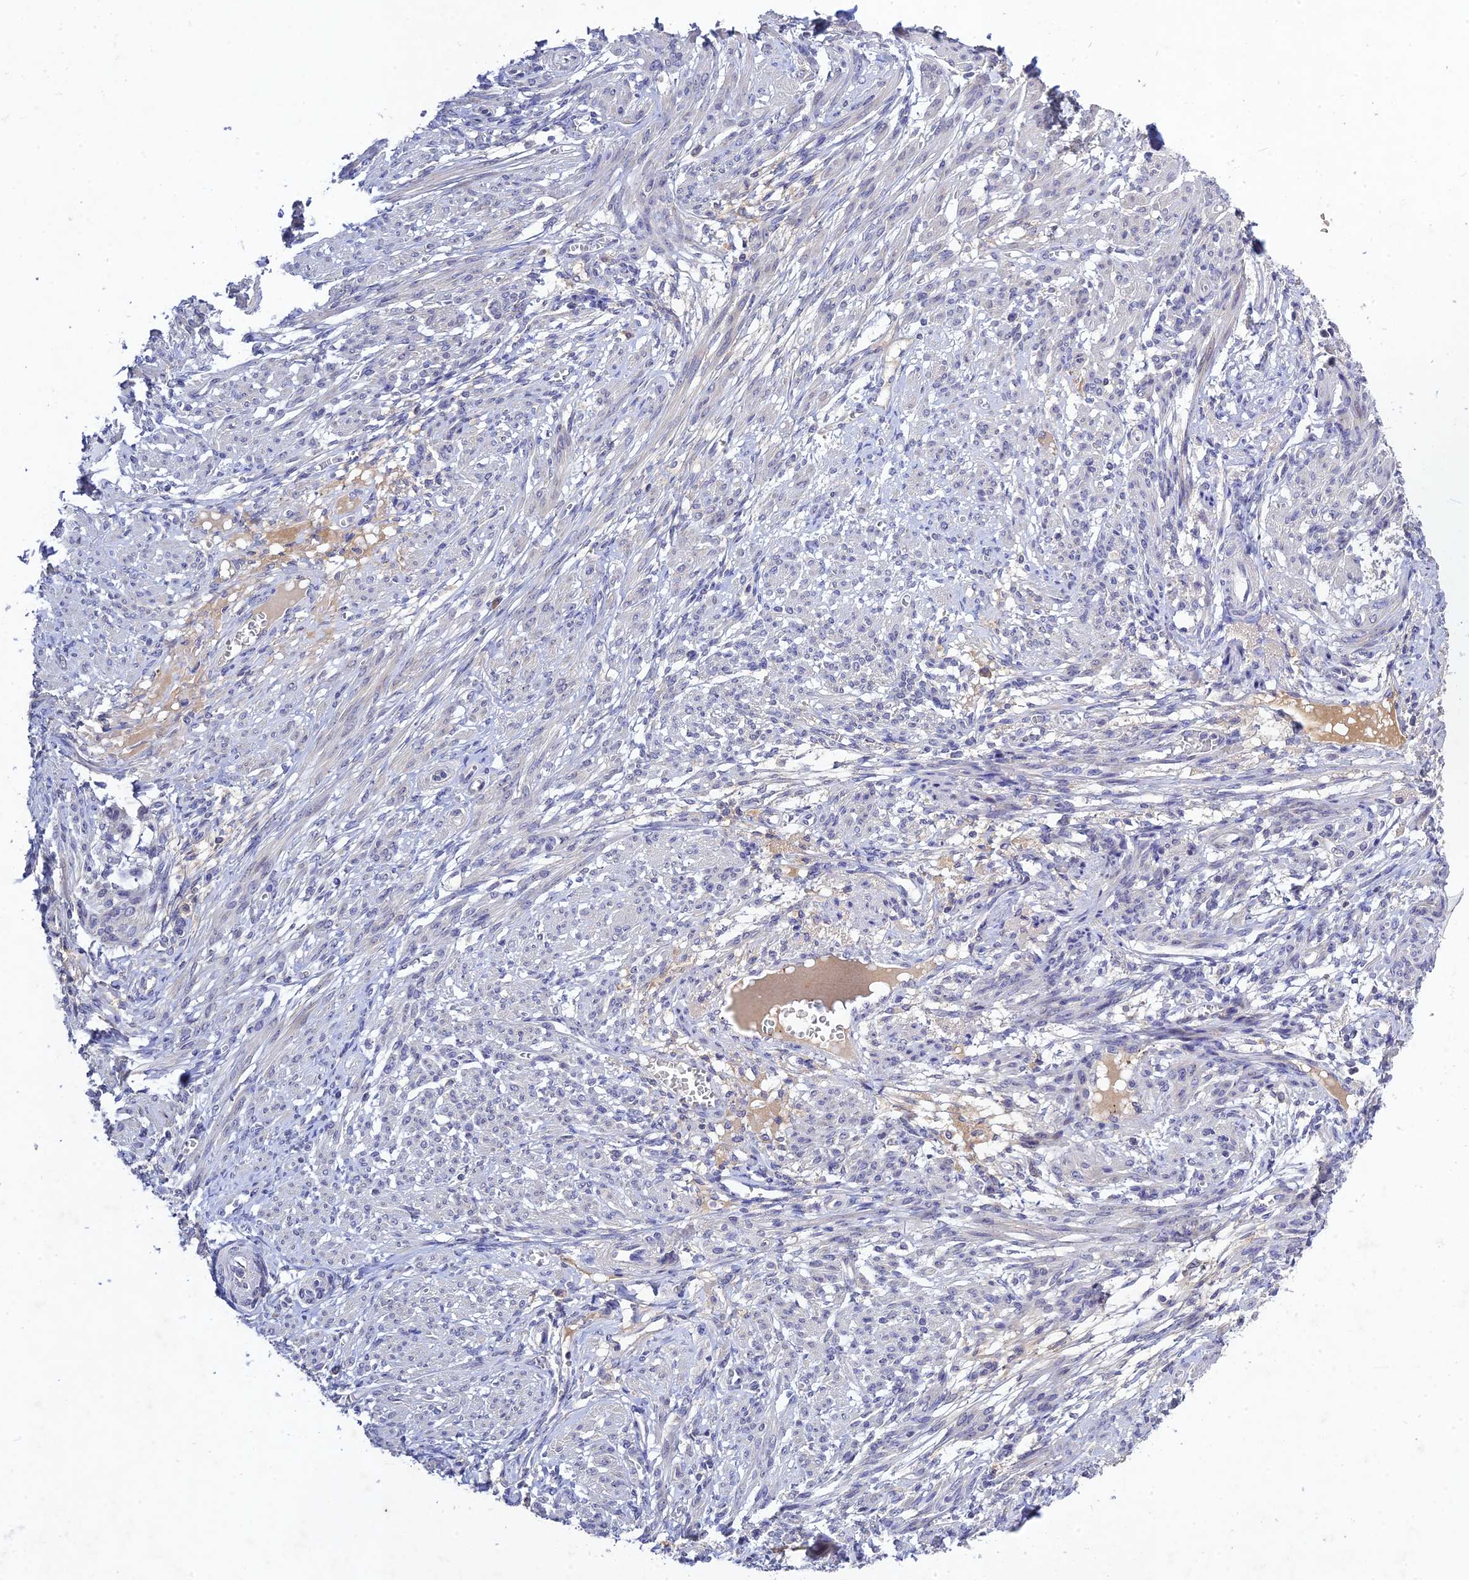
{"staining": {"intensity": "negative", "quantity": "none", "location": "none"}, "tissue": "smooth muscle", "cell_type": "Smooth muscle cells", "image_type": "normal", "snomed": [{"axis": "morphology", "description": "Normal tissue, NOS"}, {"axis": "topography", "description": "Smooth muscle"}], "caption": "High magnification brightfield microscopy of normal smooth muscle stained with DAB (brown) and counterstained with hematoxylin (blue): smooth muscle cells show no significant expression. Nuclei are stained in blue.", "gene": "CHST5", "patient": {"sex": "female", "age": 39}}